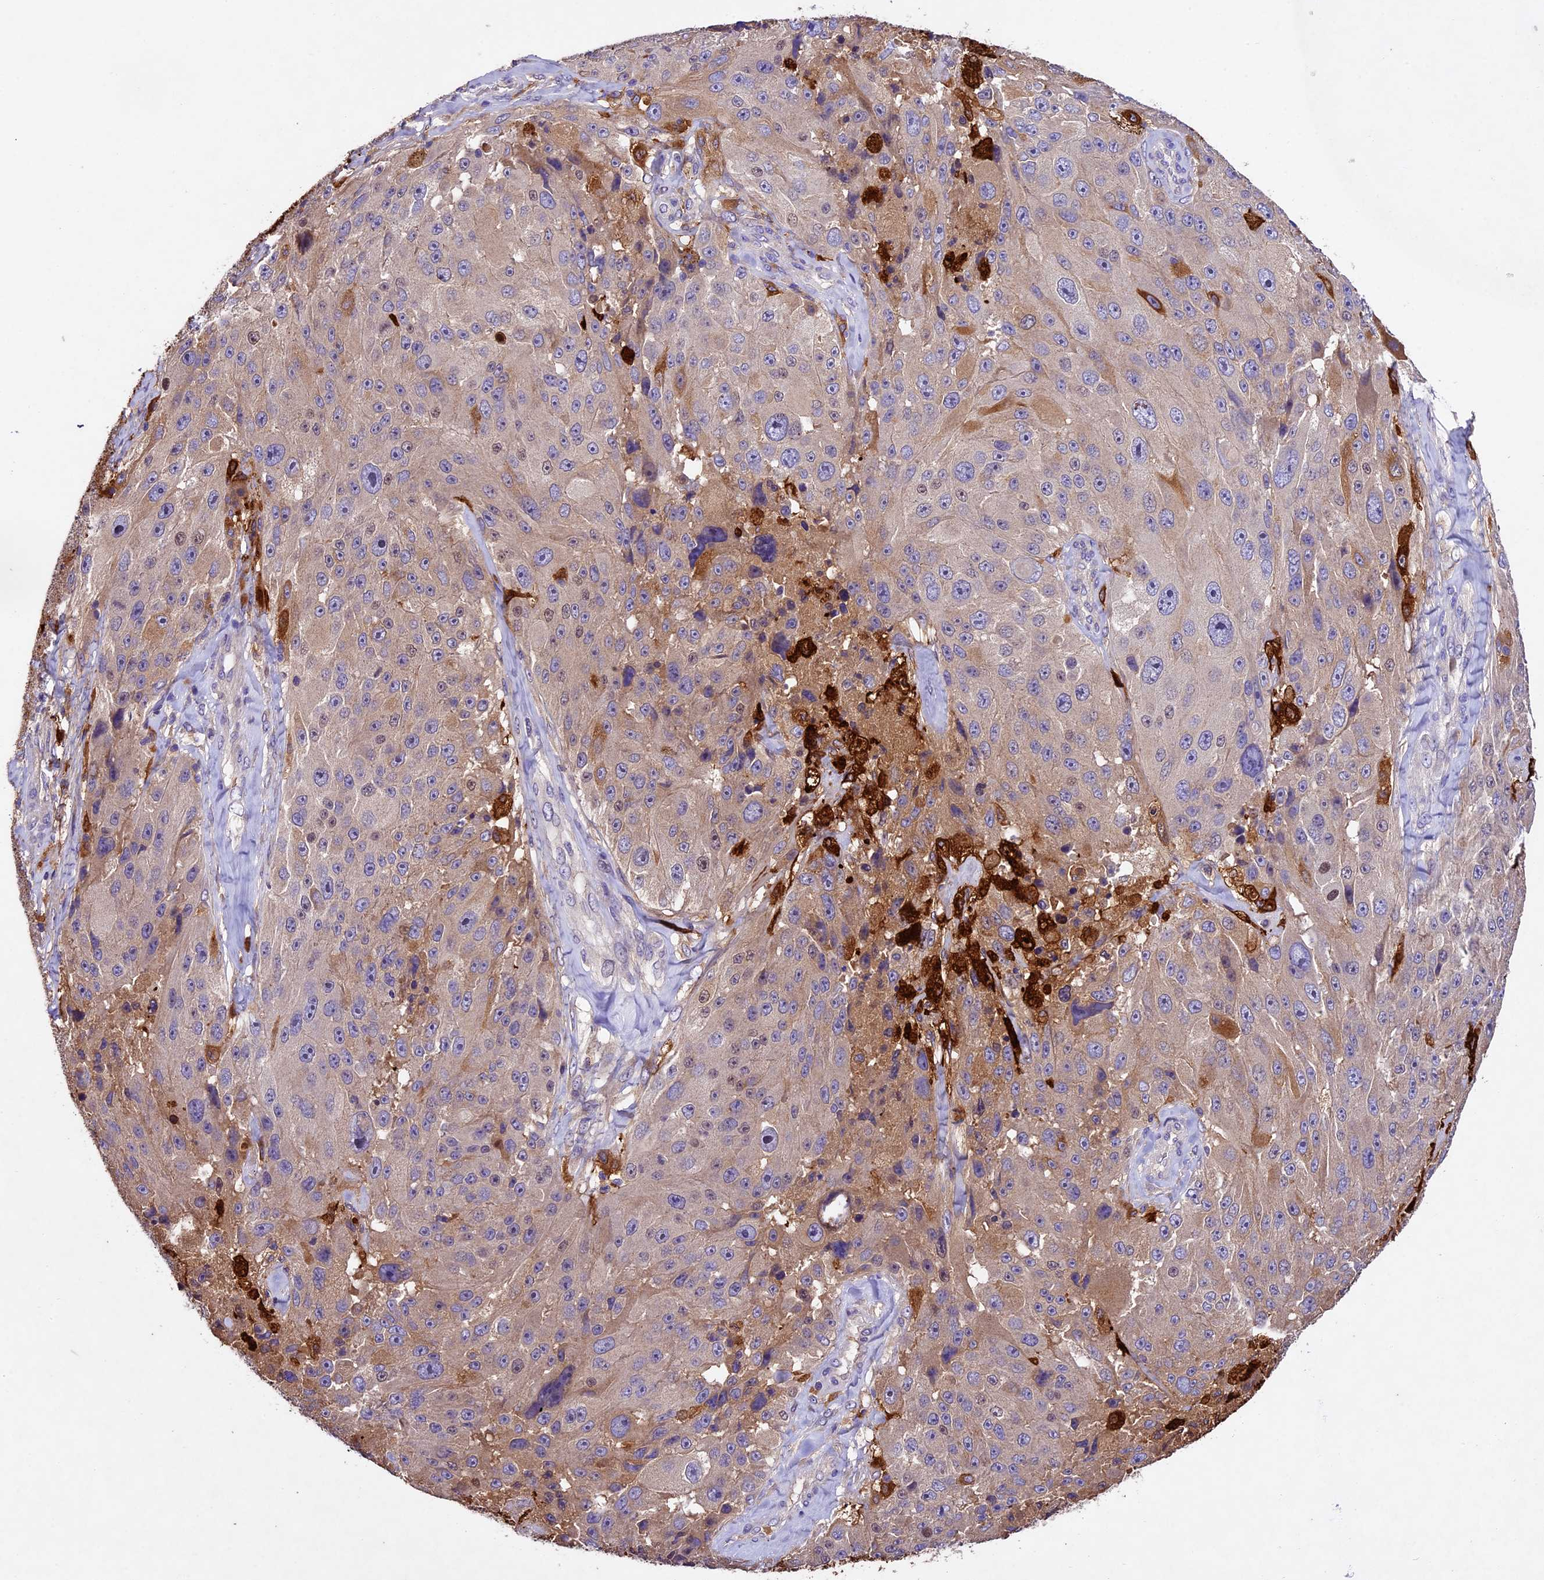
{"staining": {"intensity": "weak", "quantity": "25%-75%", "location": "cytoplasmic/membranous"}, "tissue": "melanoma", "cell_type": "Tumor cells", "image_type": "cancer", "snomed": [{"axis": "morphology", "description": "Malignant melanoma, Metastatic site"}, {"axis": "topography", "description": "Lymph node"}], "caption": "Tumor cells display low levels of weak cytoplasmic/membranous staining in about 25%-75% of cells in malignant melanoma (metastatic site).", "gene": "CILP2", "patient": {"sex": "male", "age": 62}}